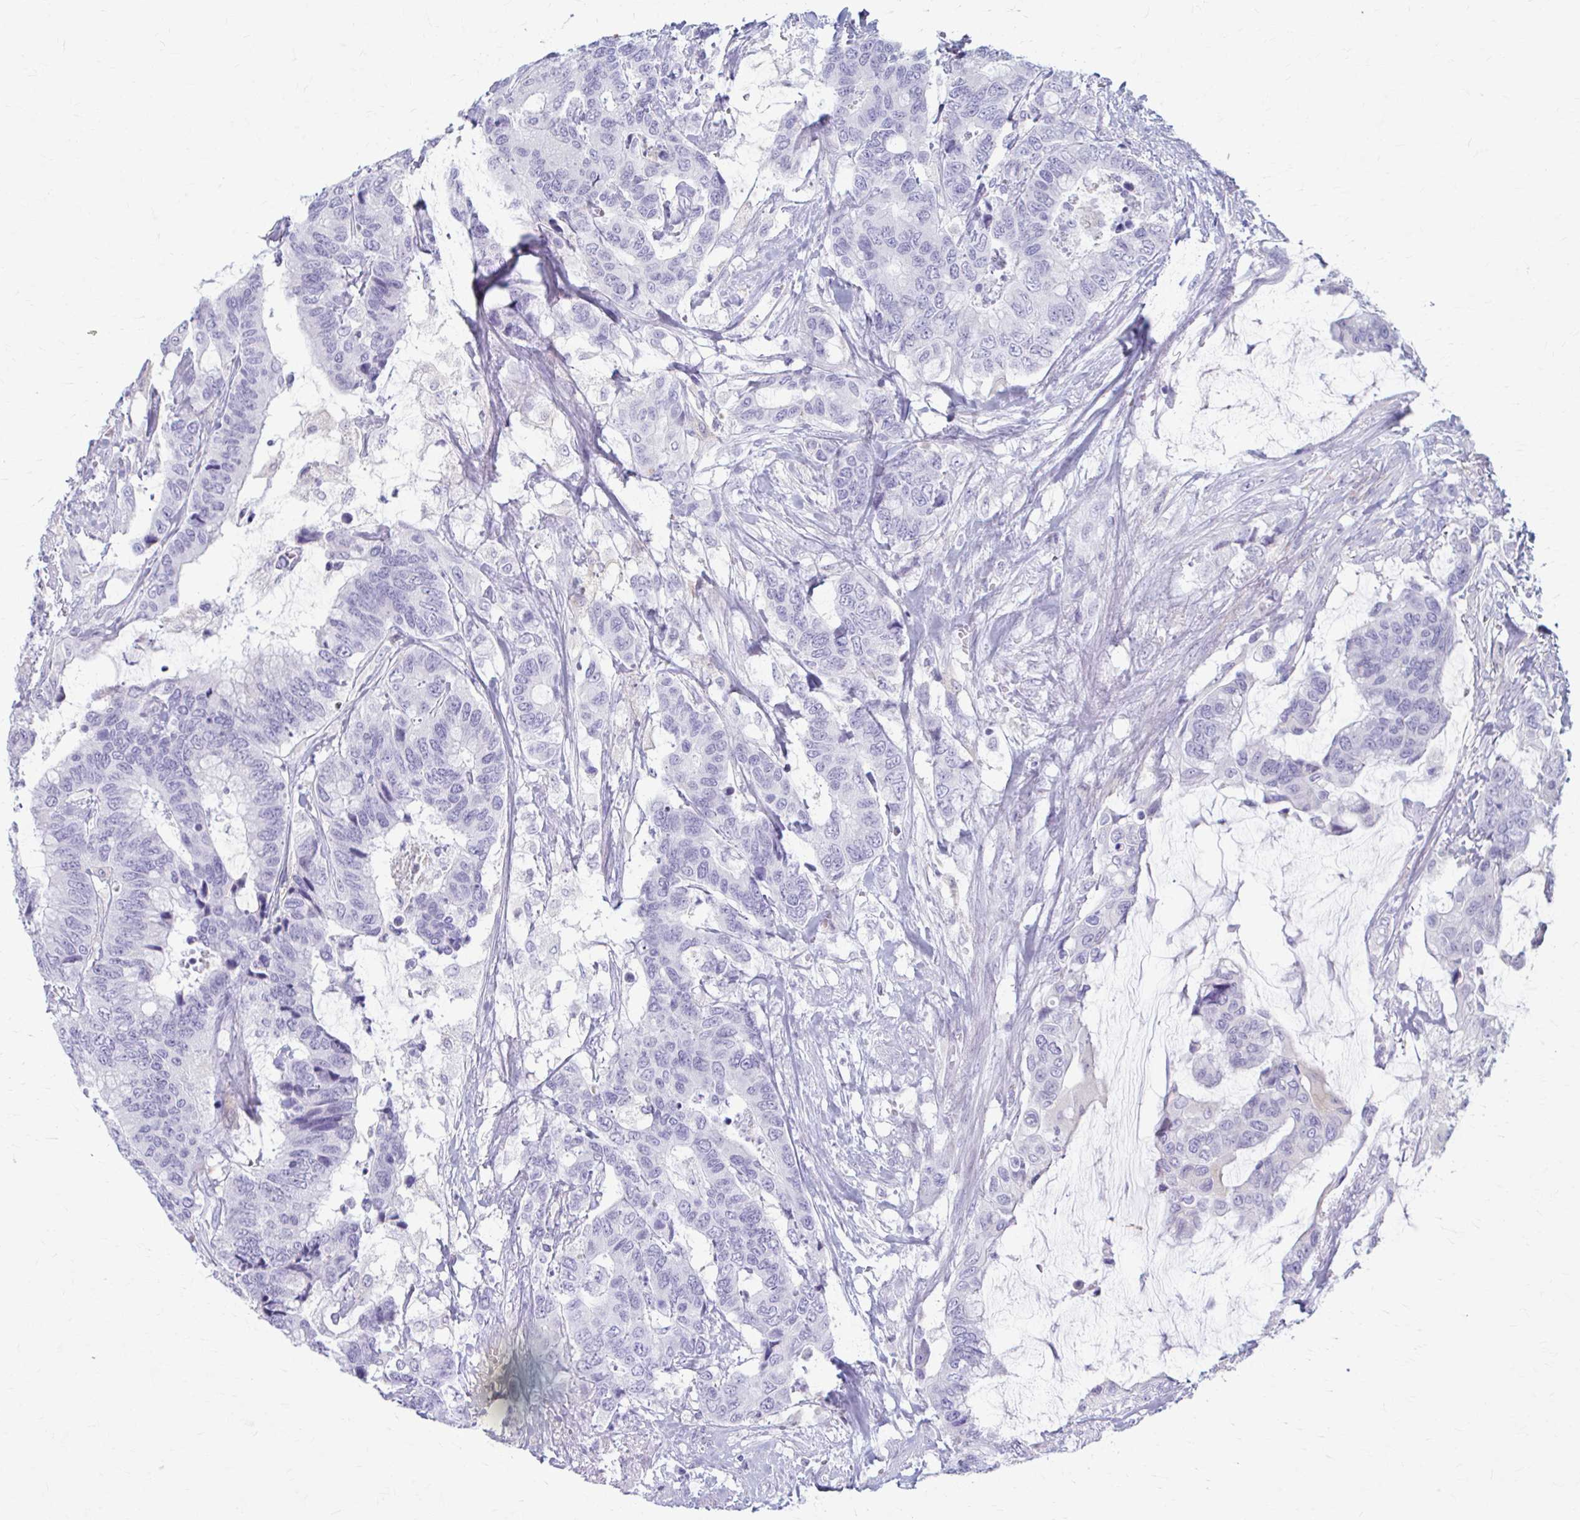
{"staining": {"intensity": "negative", "quantity": "none", "location": "none"}, "tissue": "colorectal cancer", "cell_type": "Tumor cells", "image_type": "cancer", "snomed": [{"axis": "morphology", "description": "Adenocarcinoma, NOS"}, {"axis": "topography", "description": "Rectum"}], "caption": "This micrograph is of colorectal adenocarcinoma stained with immunohistochemistry (IHC) to label a protein in brown with the nuclei are counter-stained blue. There is no staining in tumor cells.", "gene": "LDLRAP1", "patient": {"sex": "female", "age": 59}}